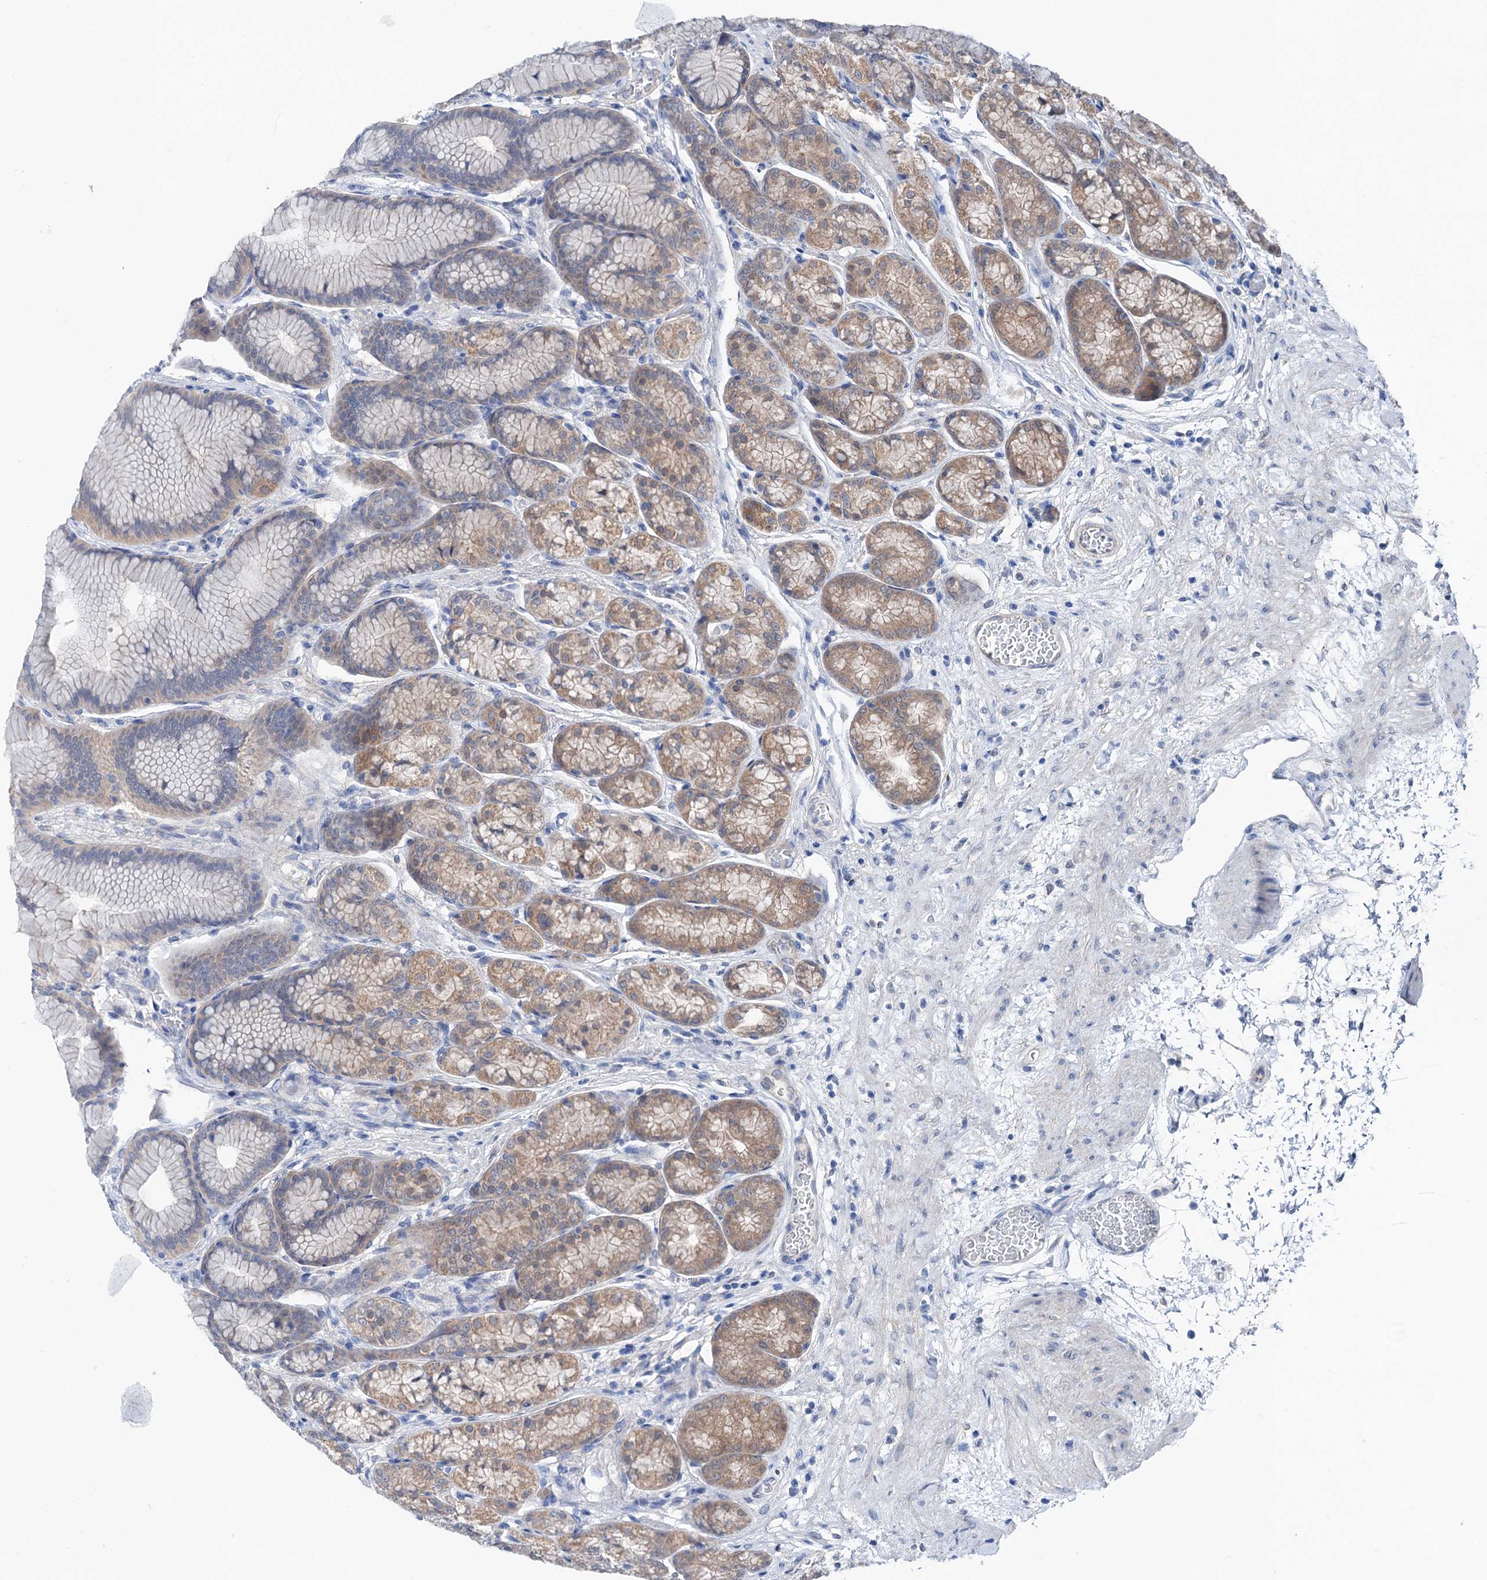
{"staining": {"intensity": "moderate", "quantity": "25%-75%", "location": "cytoplasmic/membranous"}, "tissue": "stomach", "cell_type": "Glandular cells", "image_type": "normal", "snomed": [{"axis": "morphology", "description": "Normal tissue, NOS"}, {"axis": "morphology", "description": "Adenocarcinoma, NOS"}, {"axis": "morphology", "description": "Adenocarcinoma, High grade"}, {"axis": "topography", "description": "Stomach, upper"}, {"axis": "topography", "description": "Stomach"}], "caption": "Stomach stained for a protein (brown) displays moderate cytoplasmic/membranous positive staining in approximately 25%-75% of glandular cells.", "gene": "SHROOM1", "patient": {"sex": "female", "age": 65}}